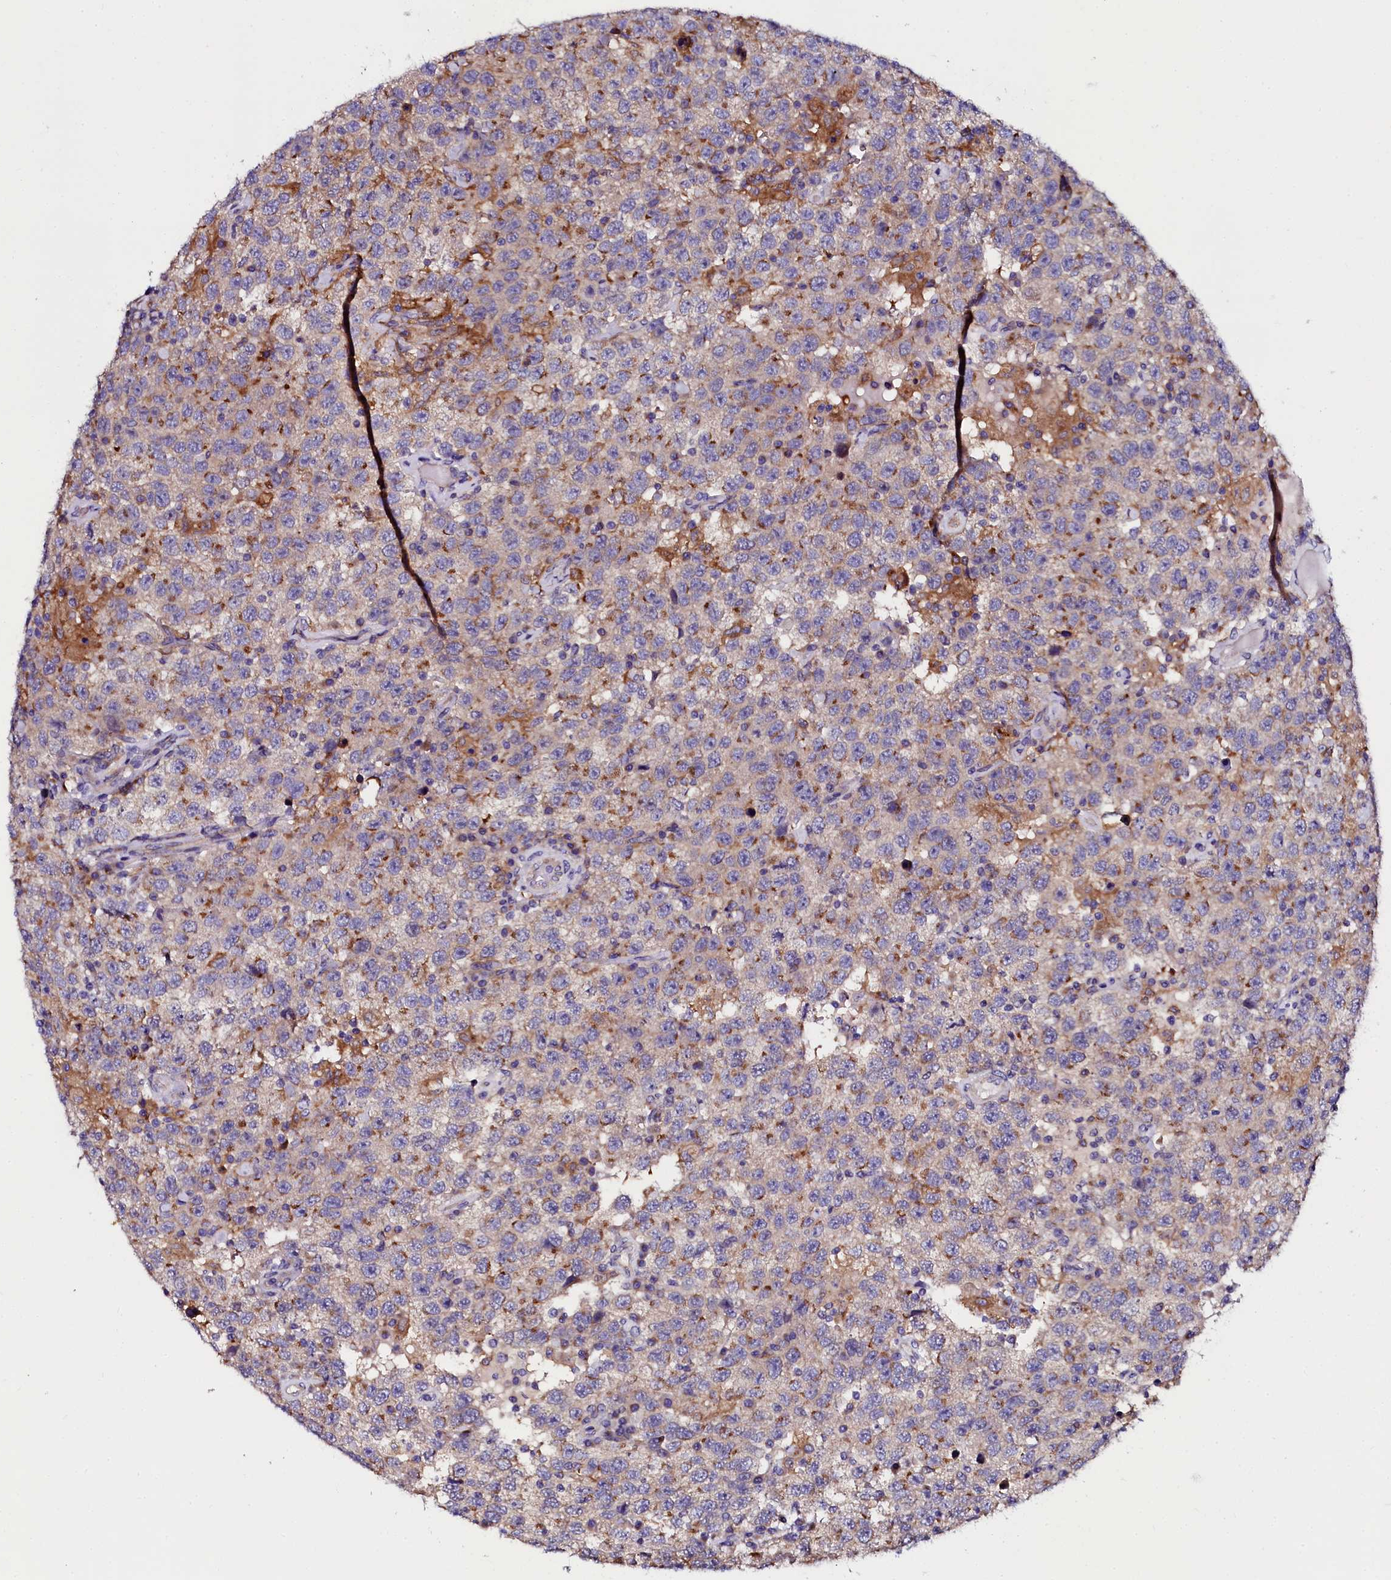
{"staining": {"intensity": "moderate", "quantity": "25%-75%", "location": "cytoplasmic/membranous"}, "tissue": "testis cancer", "cell_type": "Tumor cells", "image_type": "cancer", "snomed": [{"axis": "morphology", "description": "Seminoma, NOS"}, {"axis": "topography", "description": "Testis"}], "caption": "Protein staining demonstrates moderate cytoplasmic/membranous positivity in about 25%-75% of tumor cells in testis seminoma. The staining was performed using DAB (3,3'-diaminobenzidine), with brown indicating positive protein expression. Nuclei are stained blue with hematoxylin.", "gene": "OTOL1", "patient": {"sex": "male", "age": 41}}